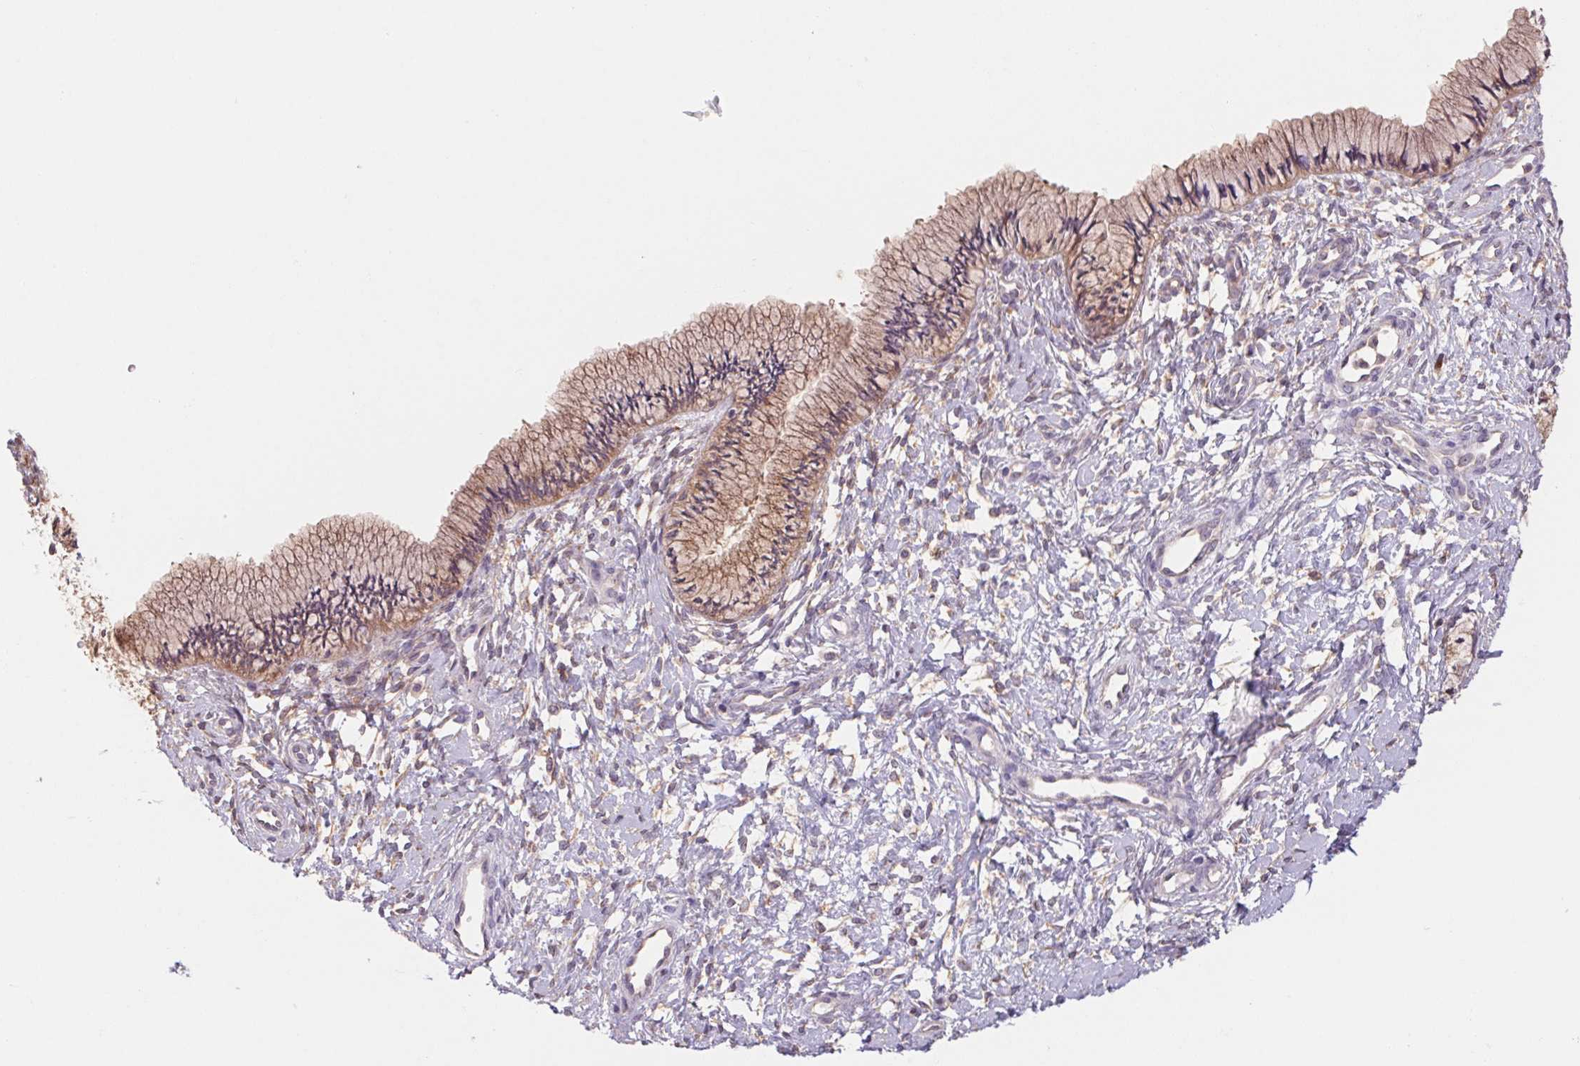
{"staining": {"intensity": "weak", "quantity": ">75%", "location": "cytoplasmic/membranous"}, "tissue": "cervix", "cell_type": "Glandular cells", "image_type": "normal", "snomed": [{"axis": "morphology", "description": "Normal tissue, NOS"}, {"axis": "topography", "description": "Cervix"}], "caption": "Weak cytoplasmic/membranous staining for a protein is present in approximately >75% of glandular cells of benign cervix using immunohistochemistry.", "gene": "RAB1A", "patient": {"sex": "female", "age": 37}}